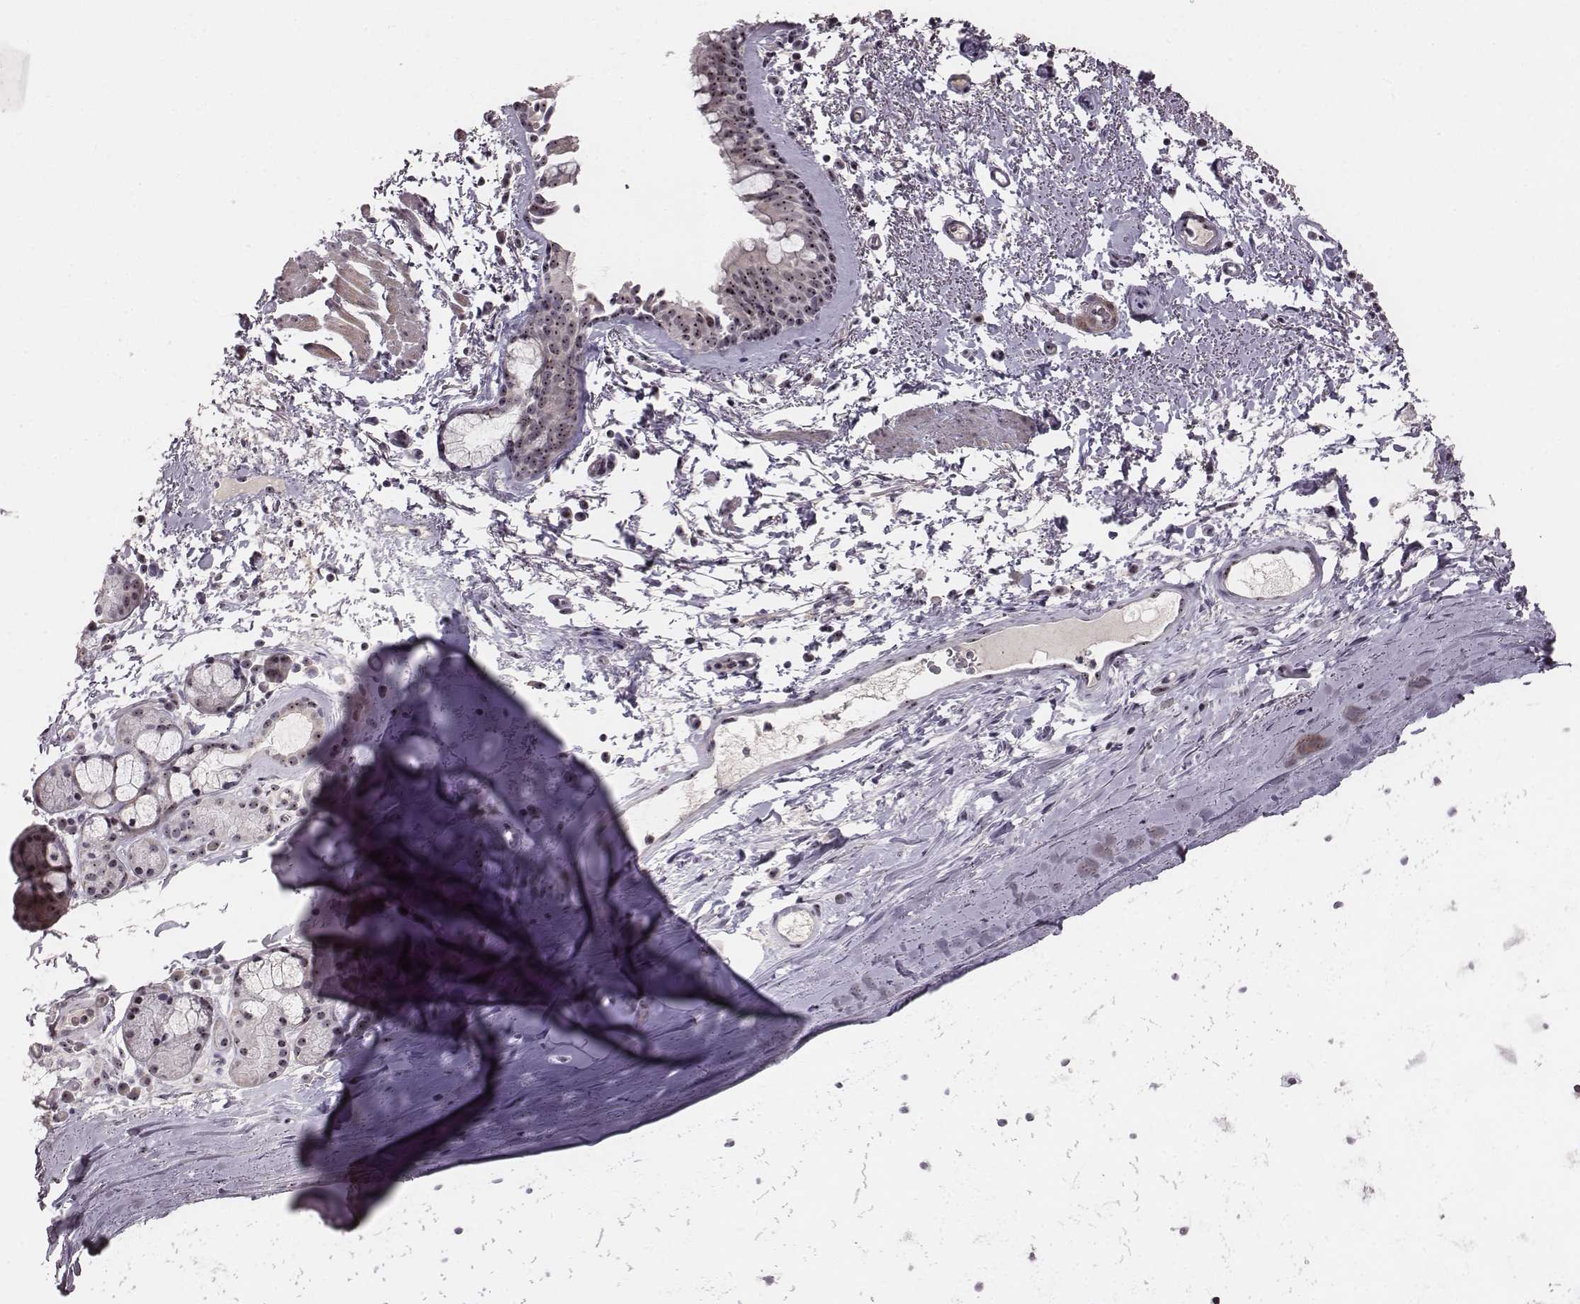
{"staining": {"intensity": "moderate", "quantity": ">75%", "location": "nuclear"}, "tissue": "bronchus", "cell_type": "Respiratory epithelial cells", "image_type": "normal", "snomed": [{"axis": "morphology", "description": "Normal tissue, NOS"}, {"axis": "topography", "description": "Bronchus"}], "caption": "Protein staining shows moderate nuclear expression in approximately >75% of respiratory epithelial cells in unremarkable bronchus. The staining was performed using DAB, with brown indicating positive protein expression. Nuclei are stained blue with hematoxylin.", "gene": "NOP56", "patient": {"sex": "female", "age": 64}}